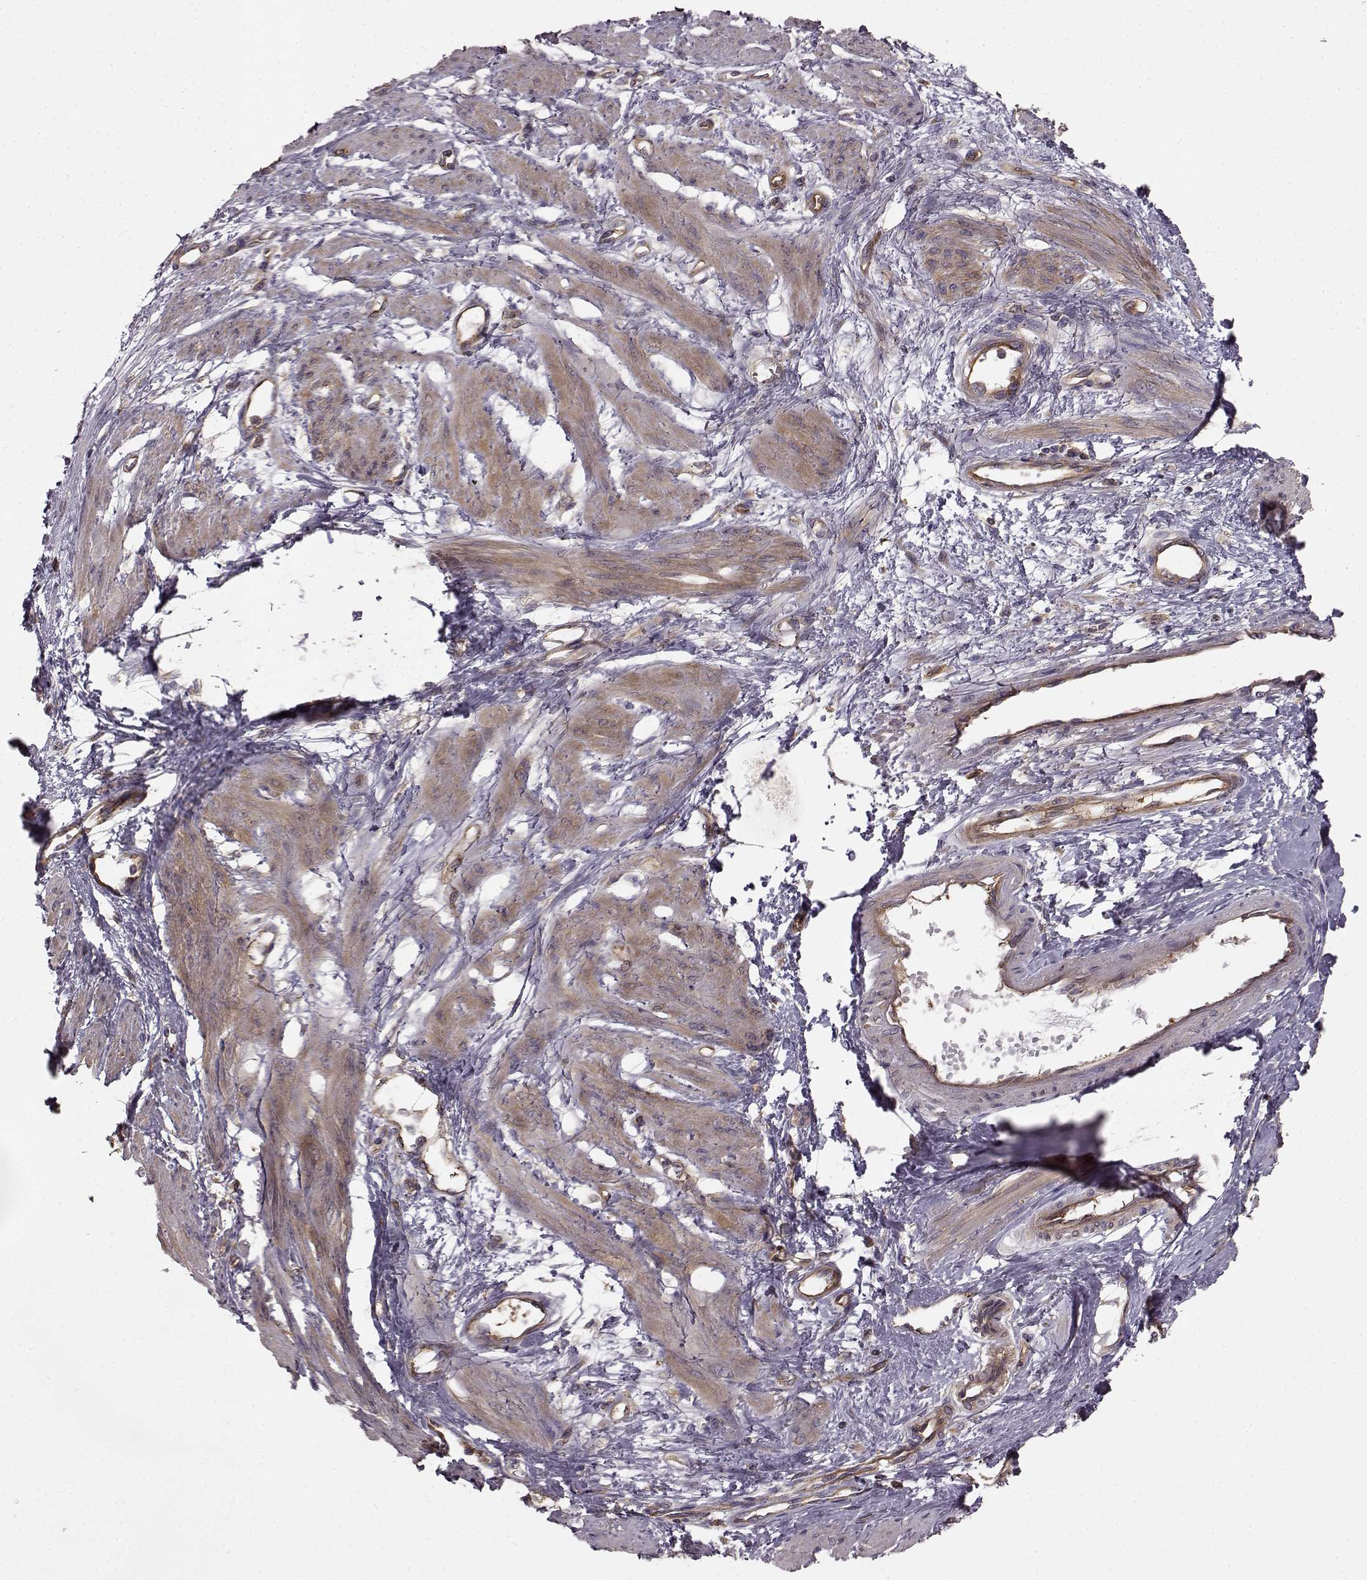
{"staining": {"intensity": "weak", "quantity": "25%-75%", "location": "cytoplasmic/membranous"}, "tissue": "smooth muscle", "cell_type": "Smooth muscle cells", "image_type": "normal", "snomed": [{"axis": "morphology", "description": "Normal tissue, NOS"}, {"axis": "topography", "description": "Smooth muscle"}, {"axis": "topography", "description": "Uterus"}], "caption": "Immunohistochemistry (IHC) photomicrograph of normal human smooth muscle stained for a protein (brown), which shows low levels of weak cytoplasmic/membranous positivity in about 25%-75% of smooth muscle cells.", "gene": "RABGAP1", "patient": {"sex": "female", "age": 39}}